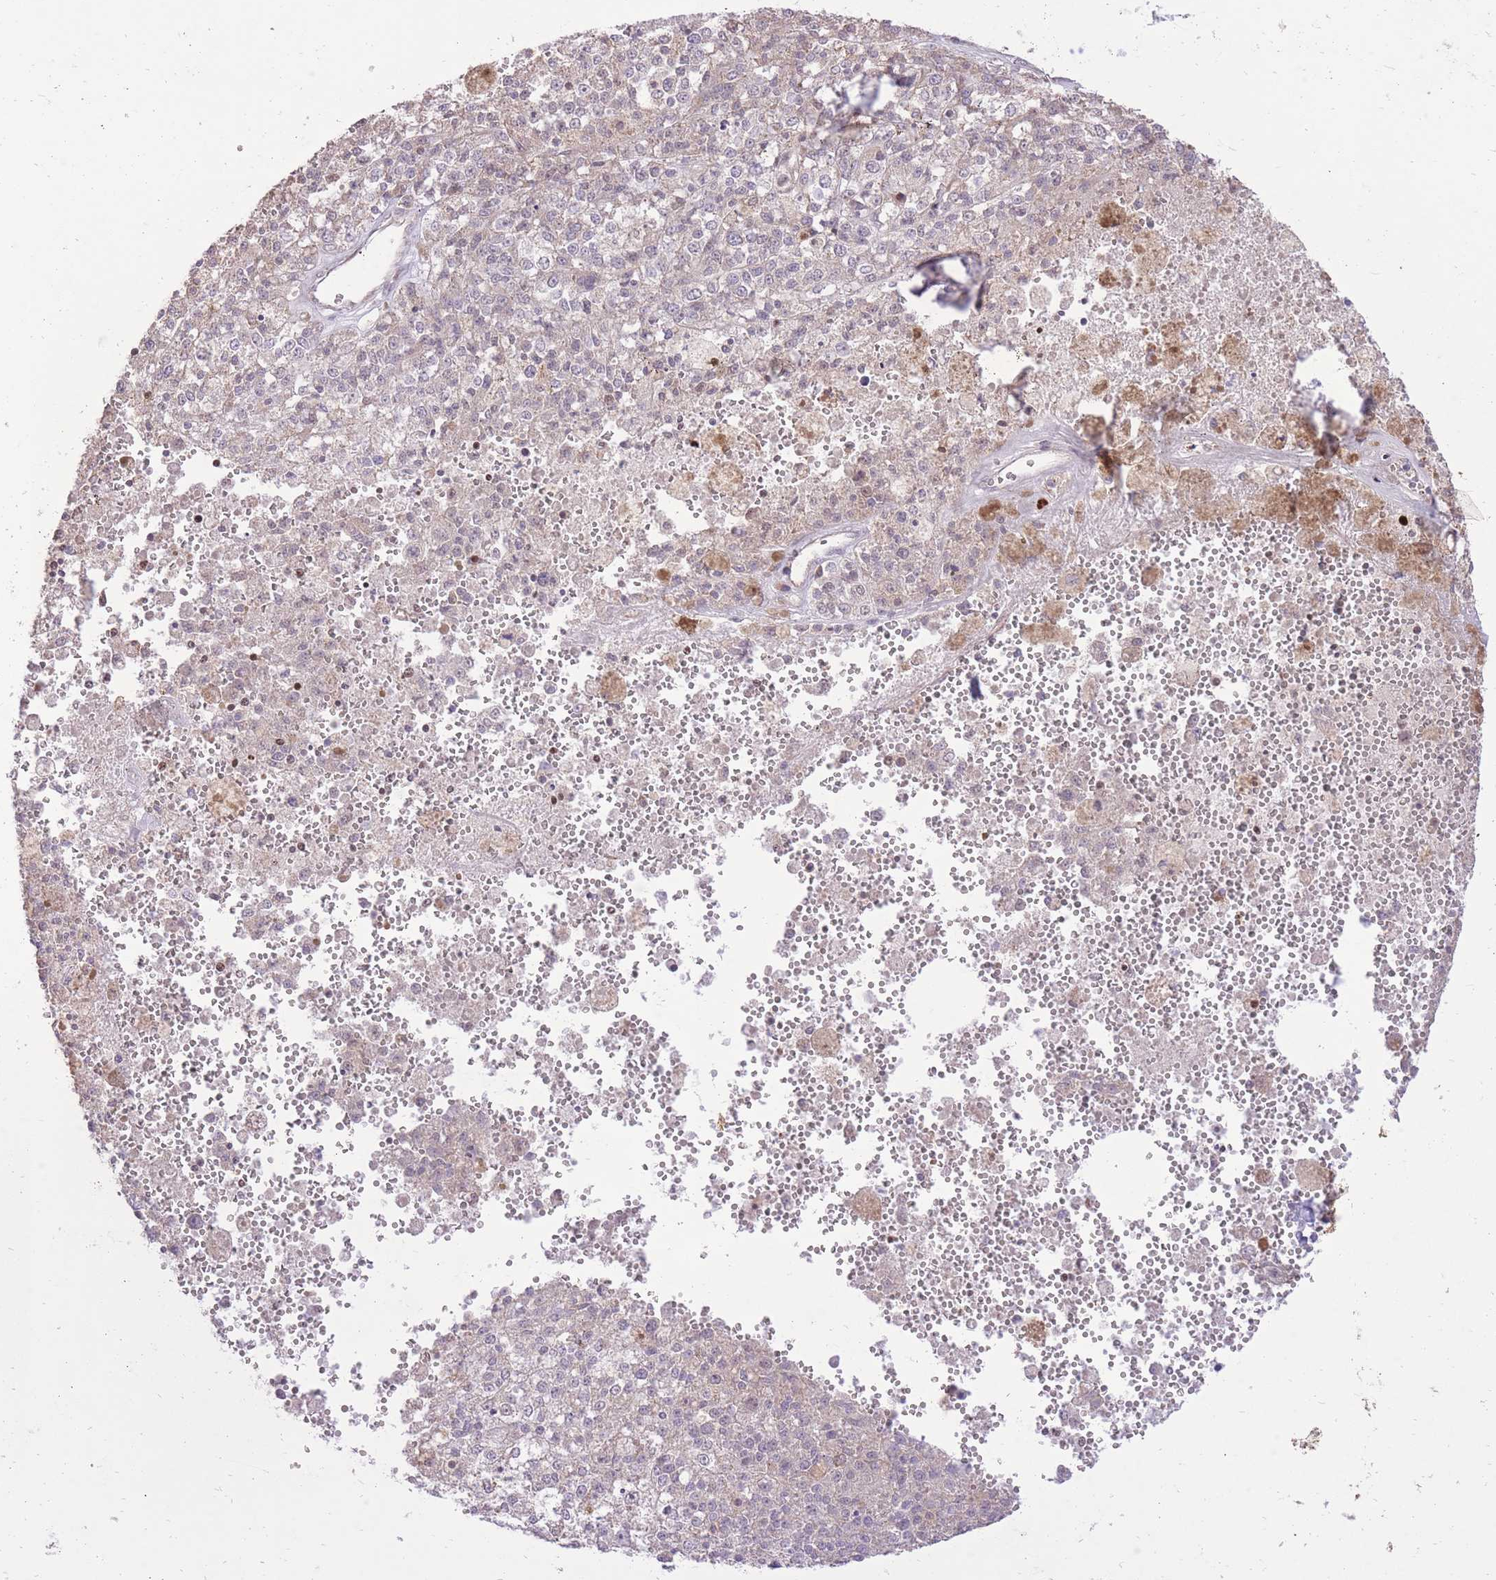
{"staining": {"intensity": "negative", "quantity": "none", "location": "none"}, "tissue": "melanoma", "cell_type": "Tumor cells", "image_type": "cancer", "snomed": [{"axis": "morphology", "description": "Malignant melanoma, NOS"}, {"axis": "topography", "description": "Skin"}], "caption": "Human melanoma stained for a protein using immunohistochemistry (IHC) exhibits no staining in tumor cells.", "gene": "SLC4A4", "patient": {"sex": "female", "age": 64}}